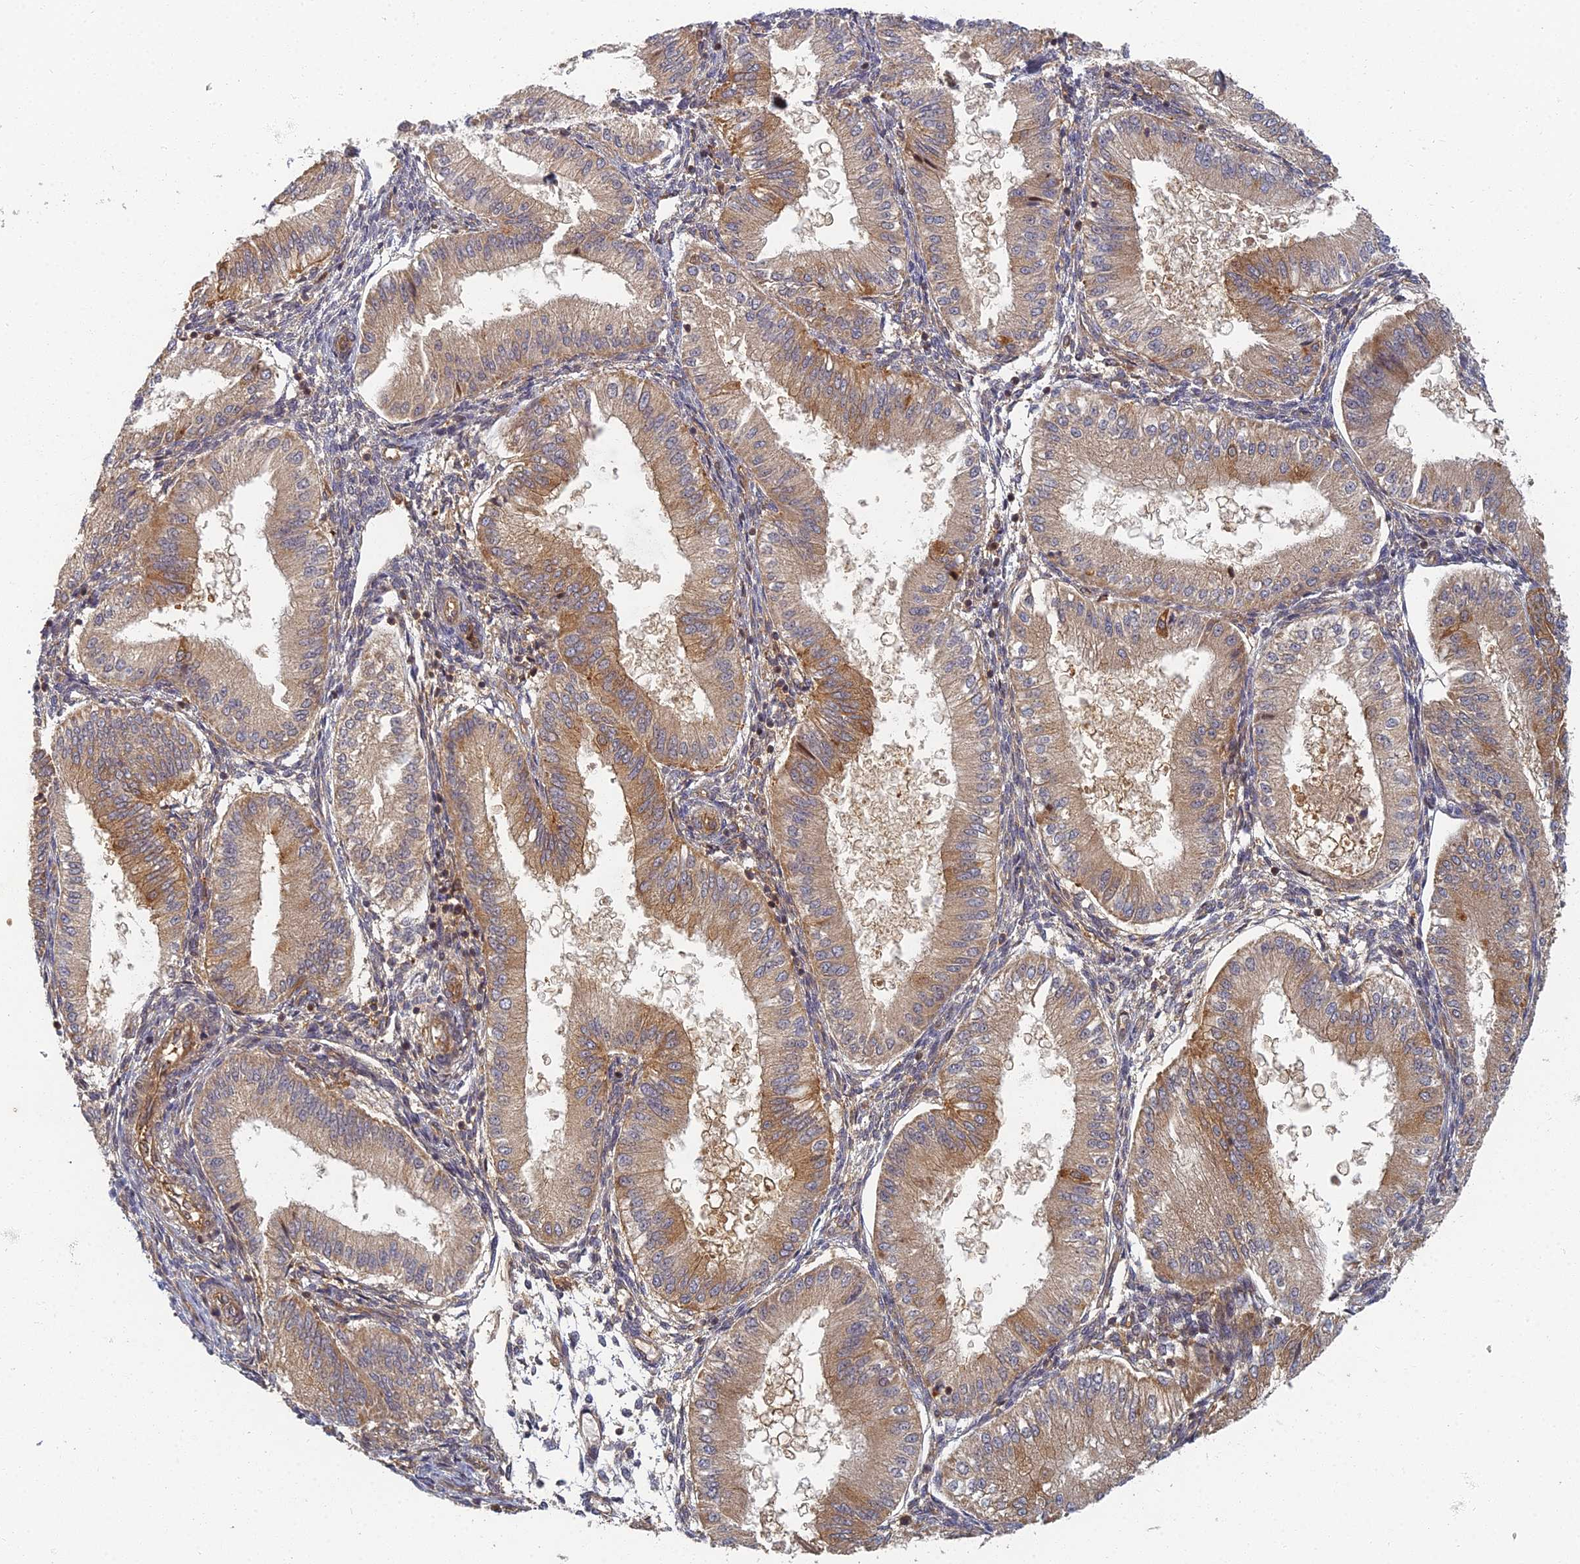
{"staining": {"intensity": "moderate", "quantity": "25%-75%", "location": "cytoplasmic/membranous"}, "tissue": "endometrium", "cell_type": "Cells in endometrial stroma", "image_type": "normal", "snomed": [{"axis": "morphology", "description": "Normal tissue, NOS"}, {"axis": "topography", "description": "Endometrium"}], "caption": "Cells in endometrial stroma reveal medium levels of moderate cytoplasmic/membranous positivity in approximately 25%-75% of cells in normal endometrium. (DAB (3,3'-diaminobenzidine) = brown stain, brightfield microscopy at high magnification).", "gene": "INO80D", "patient": {"sex": "female", "age": 39}}